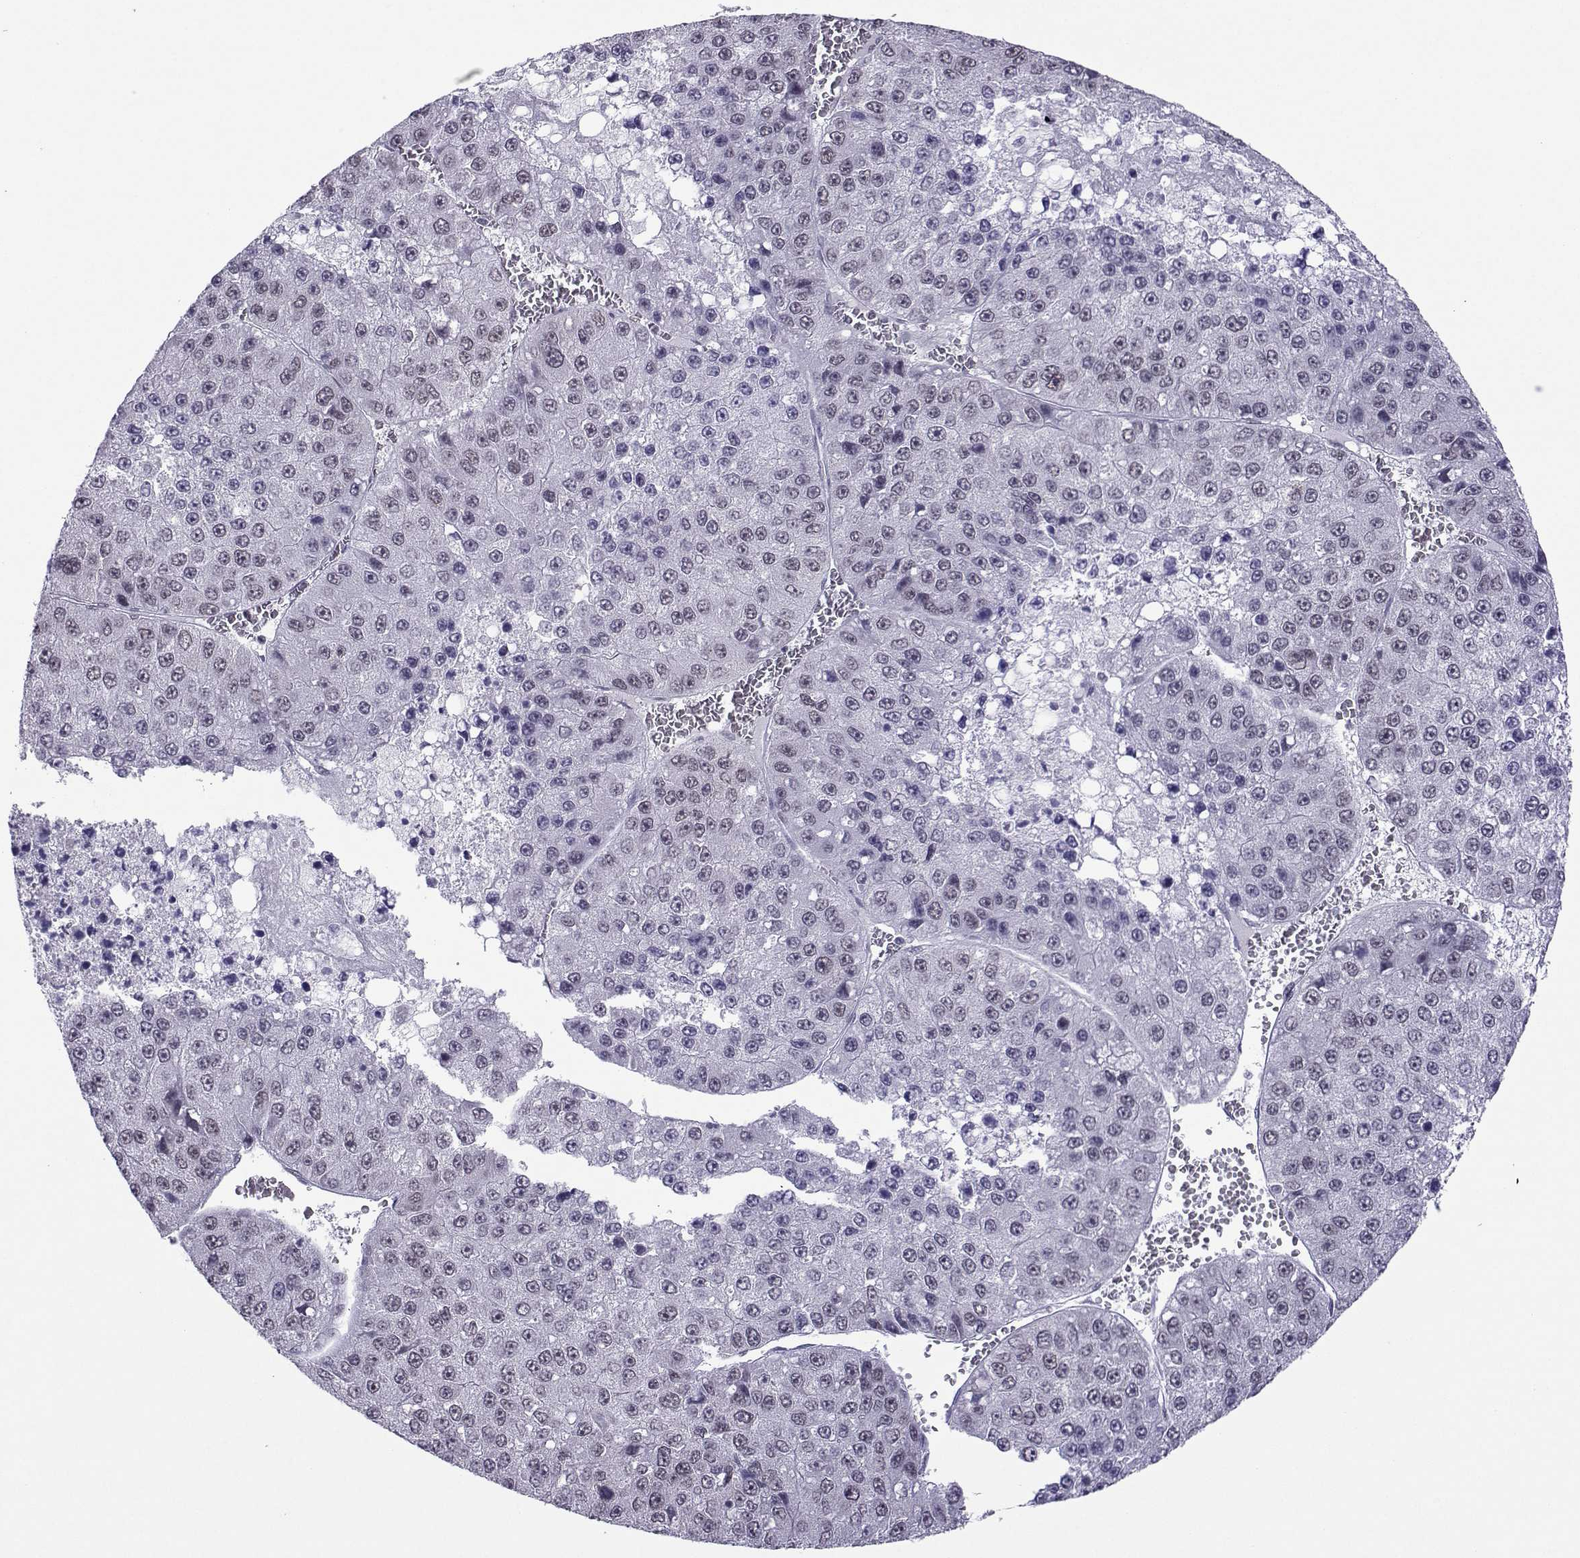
{"staining": {"intensity": "negative", "quantity": "none", "location": "none"}, "tissue": "liver cancer", "cell_type": "Tumor cells", "image_type": "cancer", "snomed": [{"axis": "morphology", "description": "Carcinoma, Hepatocellular, NOS"}, {"axis": "topography", "description": "Liver"}], "caption": "Immunohistochemistry micrograph of human liver hepatocellular carcinoma stained for a protein (brown), which displays no staining in tumor cells.", "gene": "LORICRIN", "patient": {"sex": "female", "age": 73}}